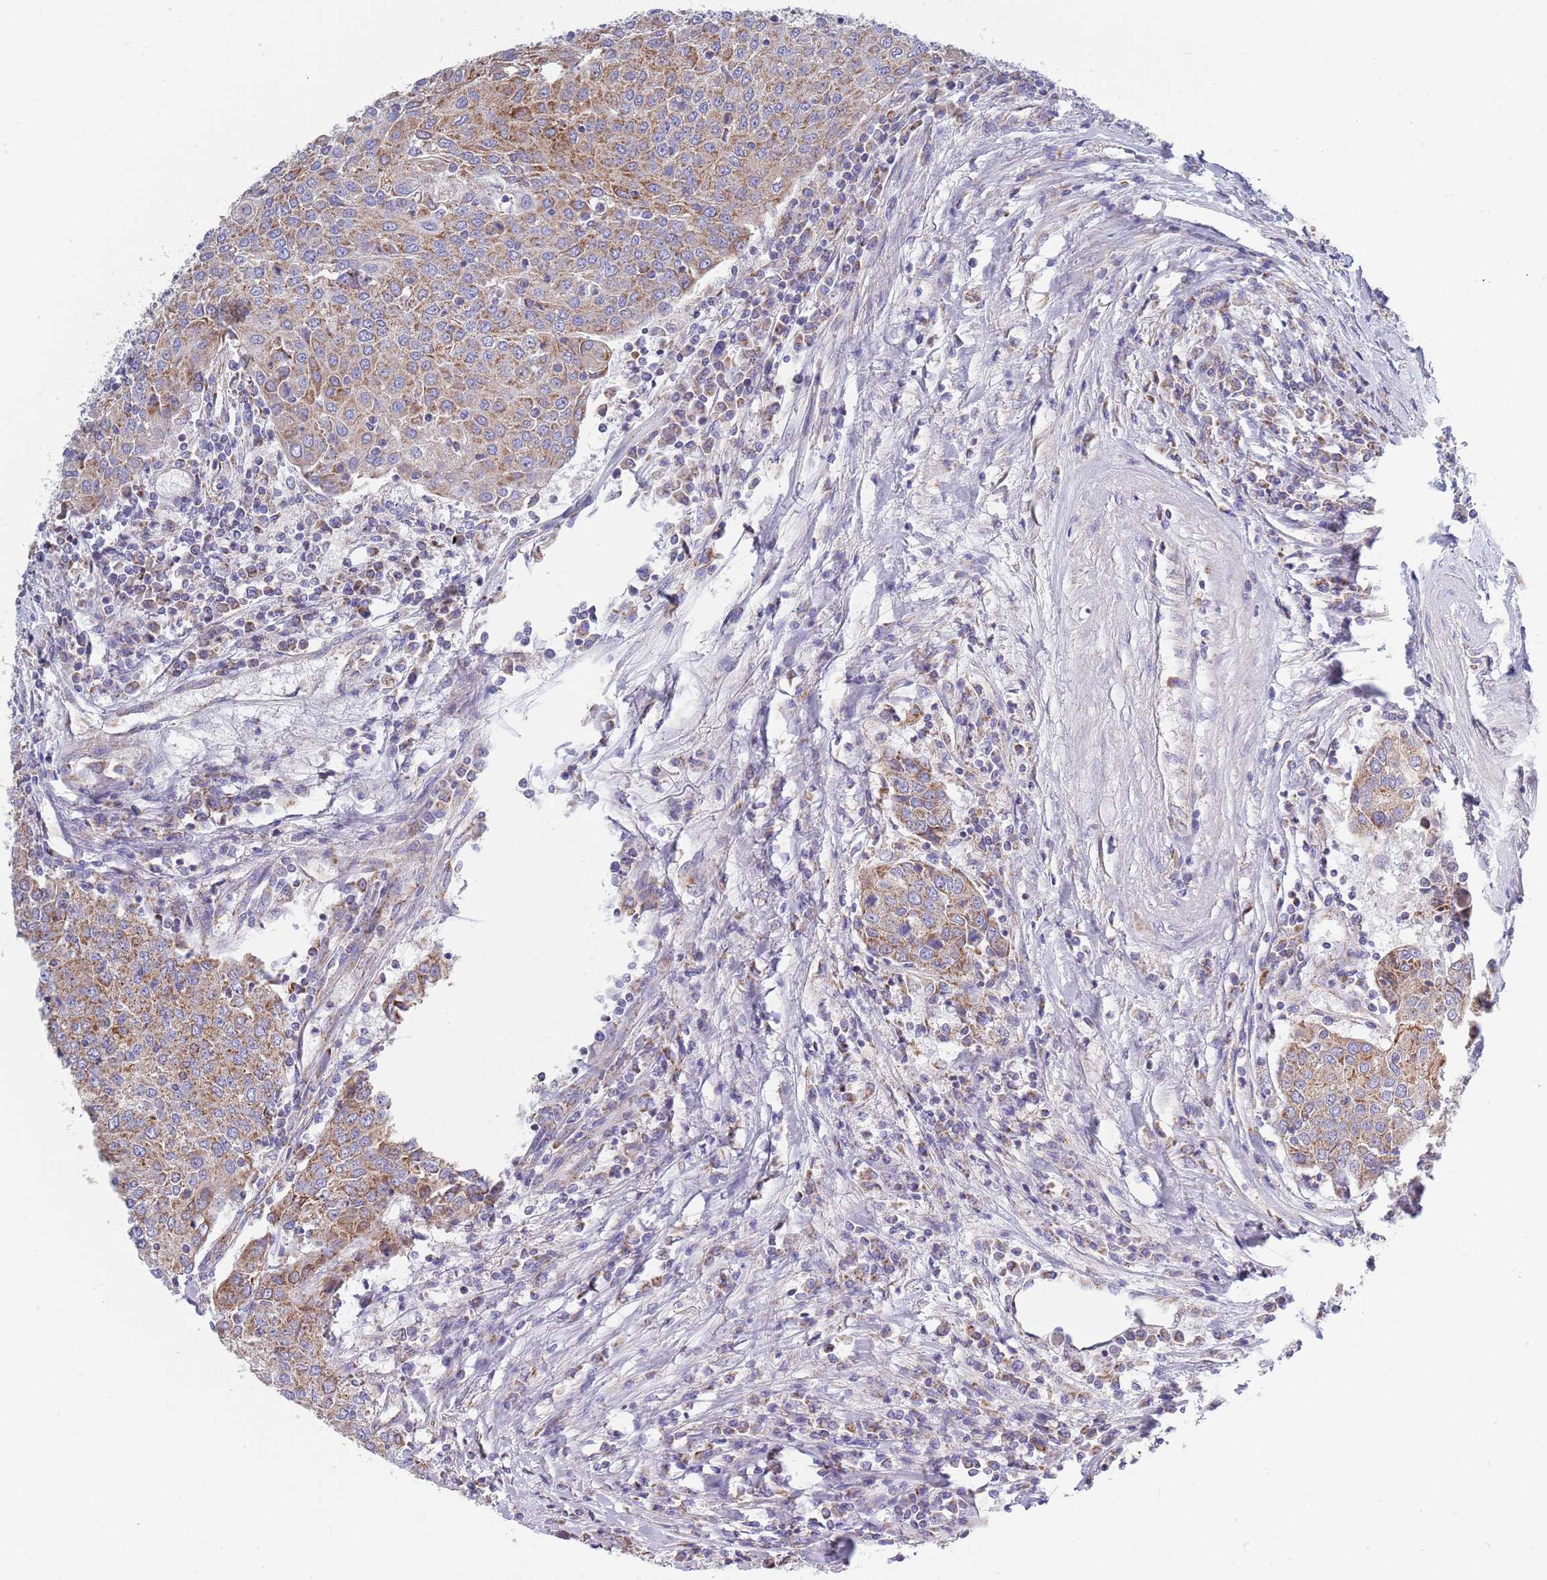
{"staining": {"intensity": "moderate", "quantity": ">75%", "location": "cytoplasmic/membranous"}, "tissue": "urothelial cancer", "cell_type": "Tumor cells", "image_type": "cancer", "snomed": [{"axis": "morphology", "description": "Urothelial carcinoma, High grade"}, {"axis": "topography", "description": "Urinary bladder"}], "caption": "This histopathology image displays immunohistochemistry (IHC) staining of urothelial cancer, with medium moderate cytoplasmic/membranous positivity in approximately >75% of tumor cells.", "gene": "EMC8", "patient": {"sex": "female", "age": 85}}